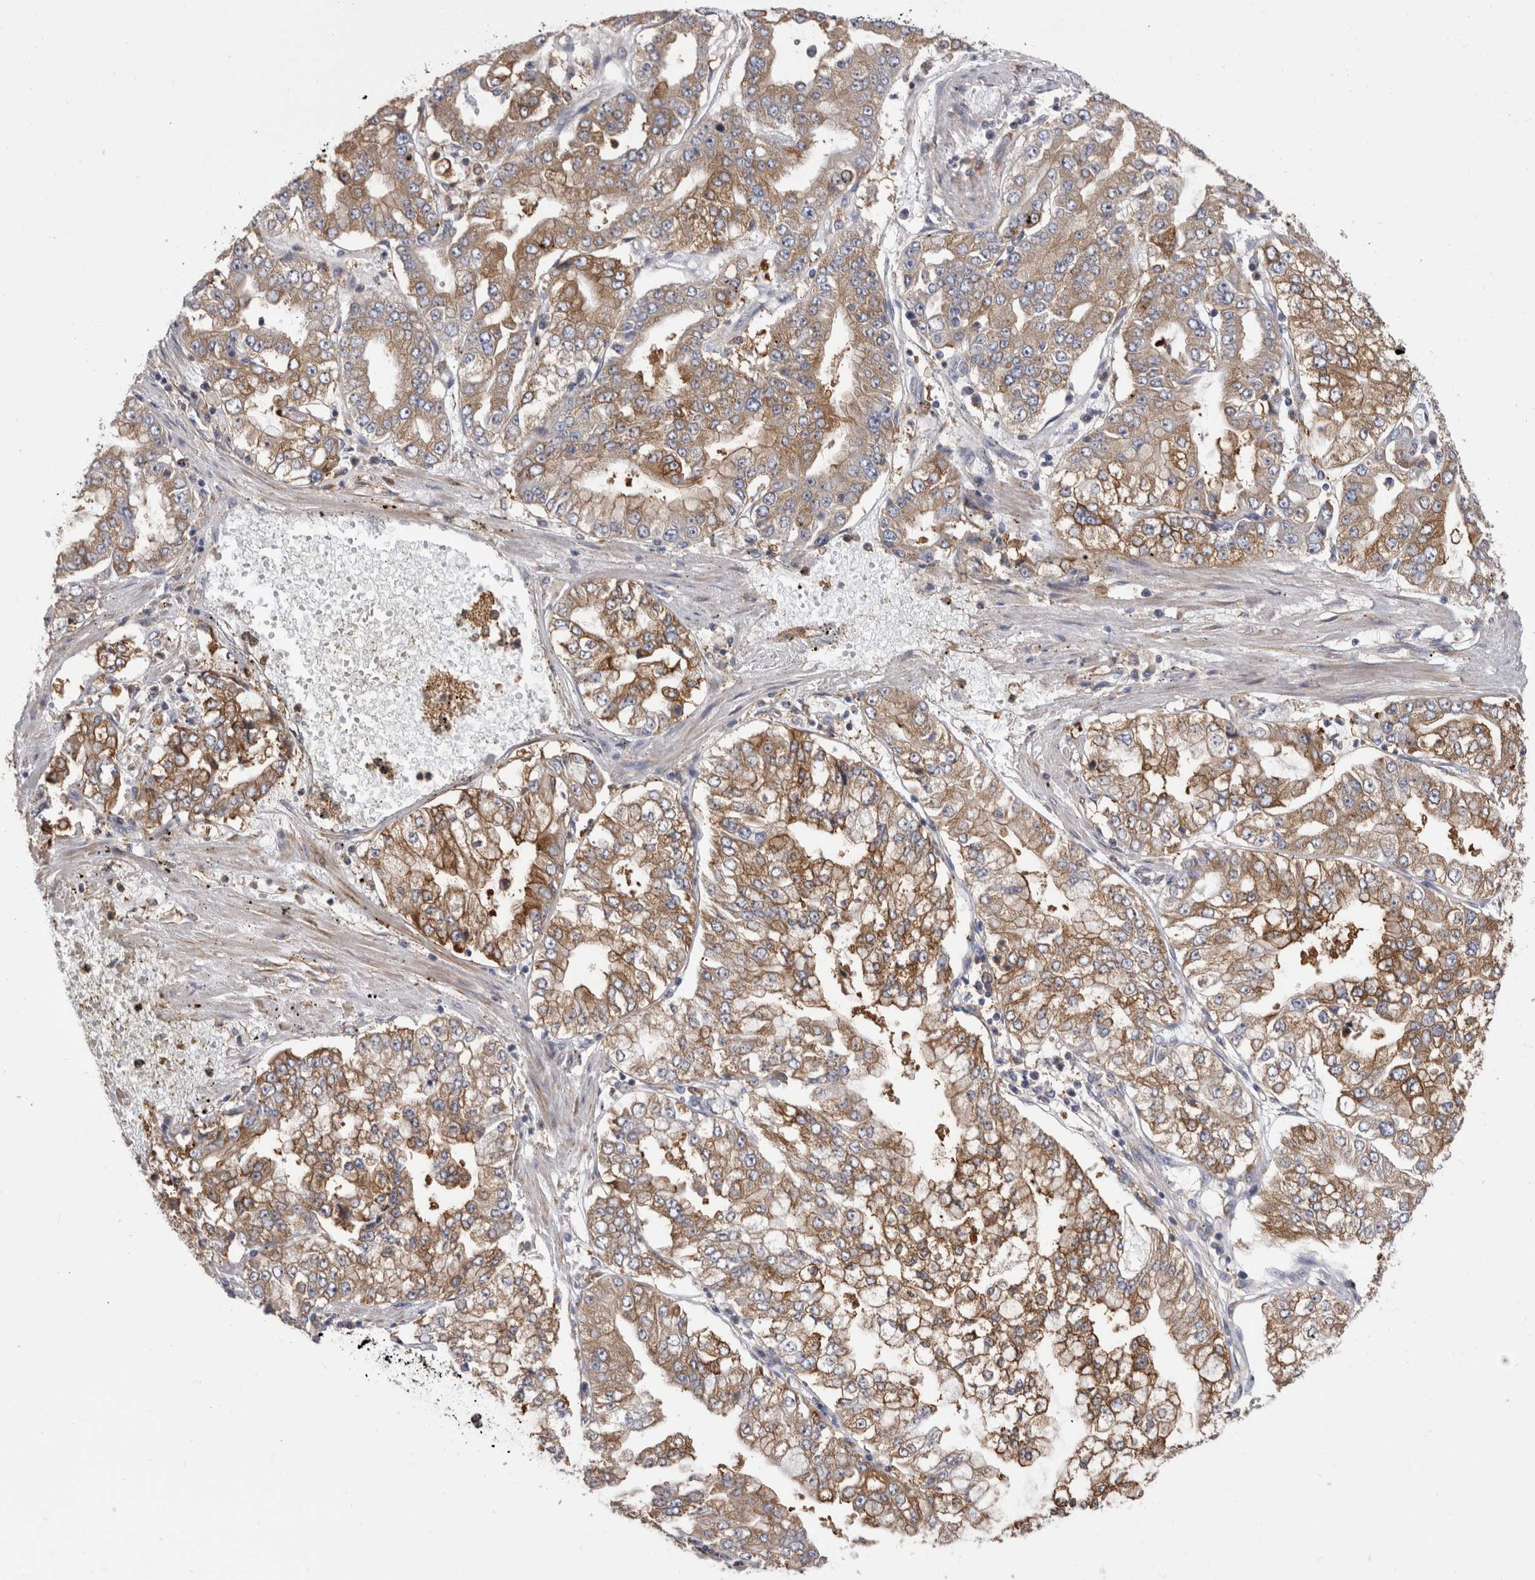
{"staining": {"intensity": "moderate", "quantity": ">75%", "location": "cytoplasmic/membranous"}, "tissue": "stomach cancer", "cell_type": "Tumor cells", "image_type": "cancer", "snomed": [{"axis": "morphology", "description": "Adenocarcinoma, NOS"}, {"axis": "topography", "description": "Stomach"}], "caption": "Immunohistochemical staining of adenocarcinoma (stomach) exhibits medium levels of moderate cytoplasmic/membranous expression in about >75% of tumor cells.", "gene": "RAB11FIP1", "patient": {"sex": "male", "age": 76}}